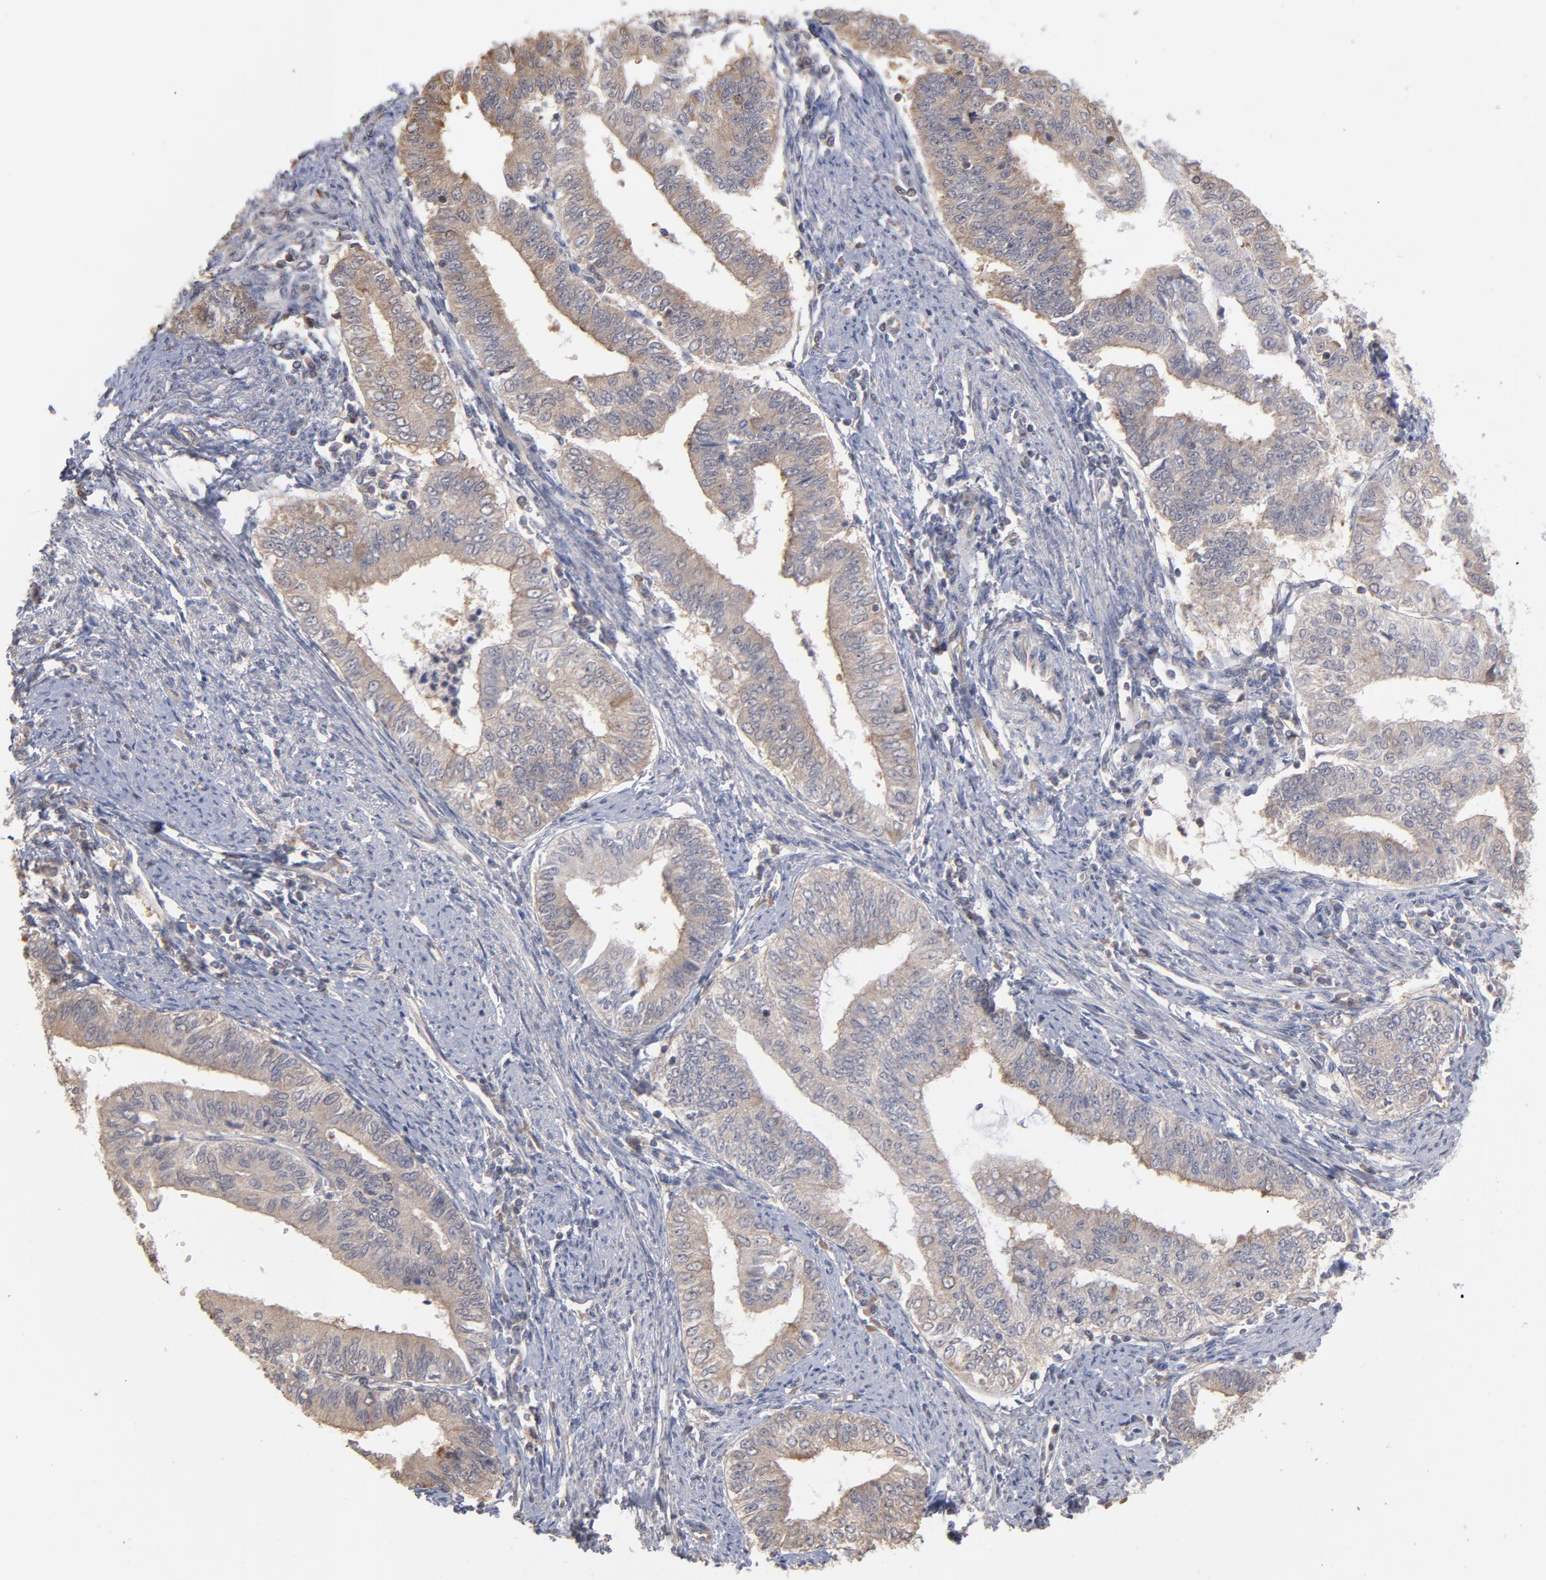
{"staining": {"intensity": "moderate", "quantity": "25%-75%", "location": "cytoplasmic/membranous"}, "tissue": "endometrial cancer", "cell_type": "Tumor cells", "image_type": "cancer", "snomed": [{"axis": "morphology", "description": "Adenocarcinoma, NOS"}, {"axis": "topography", "description": "Endometrium"}], "caption": "This image demonstrates immunohistochemistry (IHC) staining of endometrial cancer (adenocarcinoma), with medium moderate cytoplasmic/membranous expression in approximately 25%-75% of tumor cells.", "gene": "MAP2K2", "patient": {"sex": "female", "age": 66}}